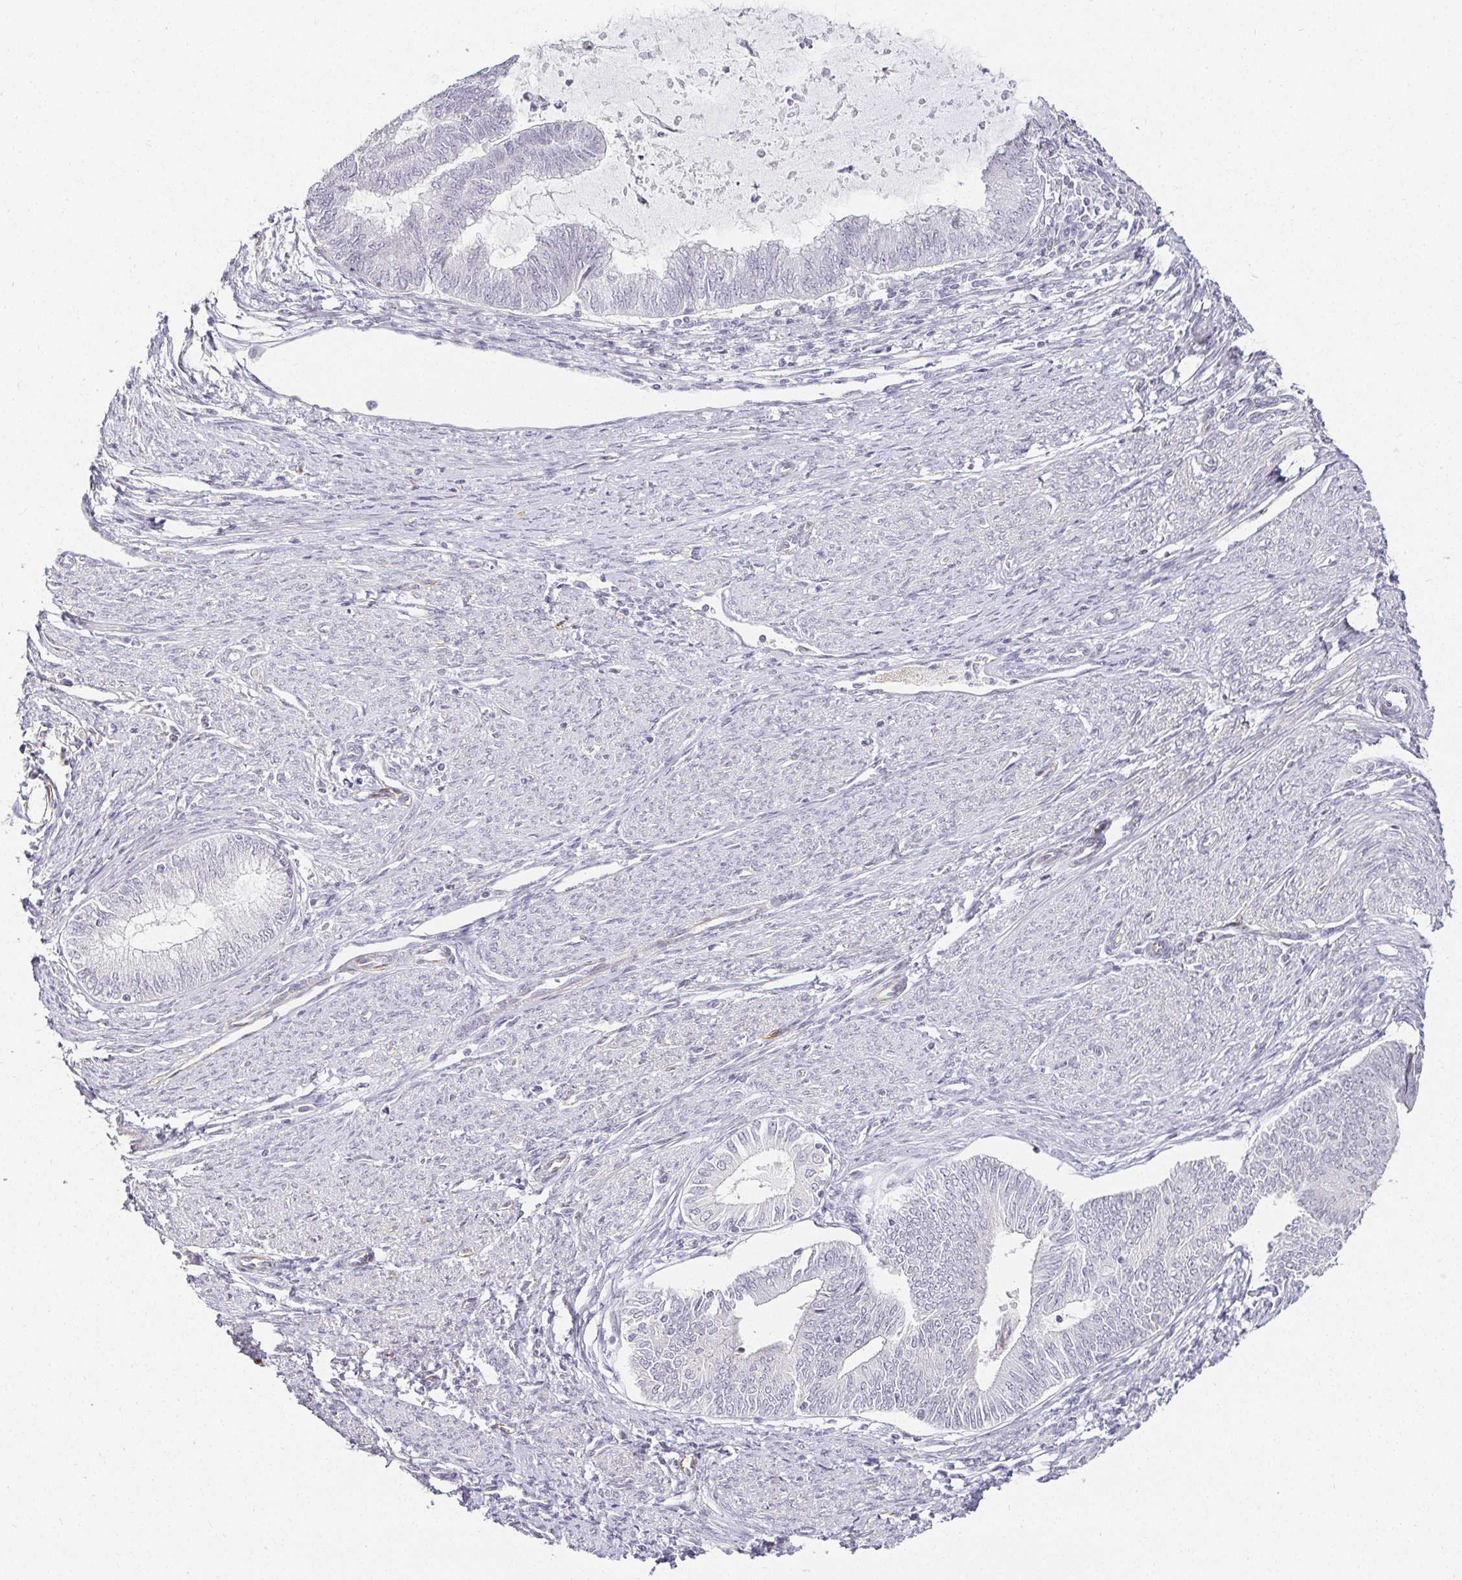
{"staining": {"intensity": "negative", "quantity": "none", "location": "none"}, "tissue": "endometrial cancer", "cell_type": "Tumor cells", "image_type": "cancer", "snomed": [{"axis": "morphology", "description": "Adenocarcinoma, NOS"}, {"axis": "topography", "description": "Endometrium"}], "caption": "Endometrial cancer was stained to show a protein in brown. There is no significant expression in tumor cells.", "gene": "ACAN", "patient": {"sex": "female", "age": 79}}